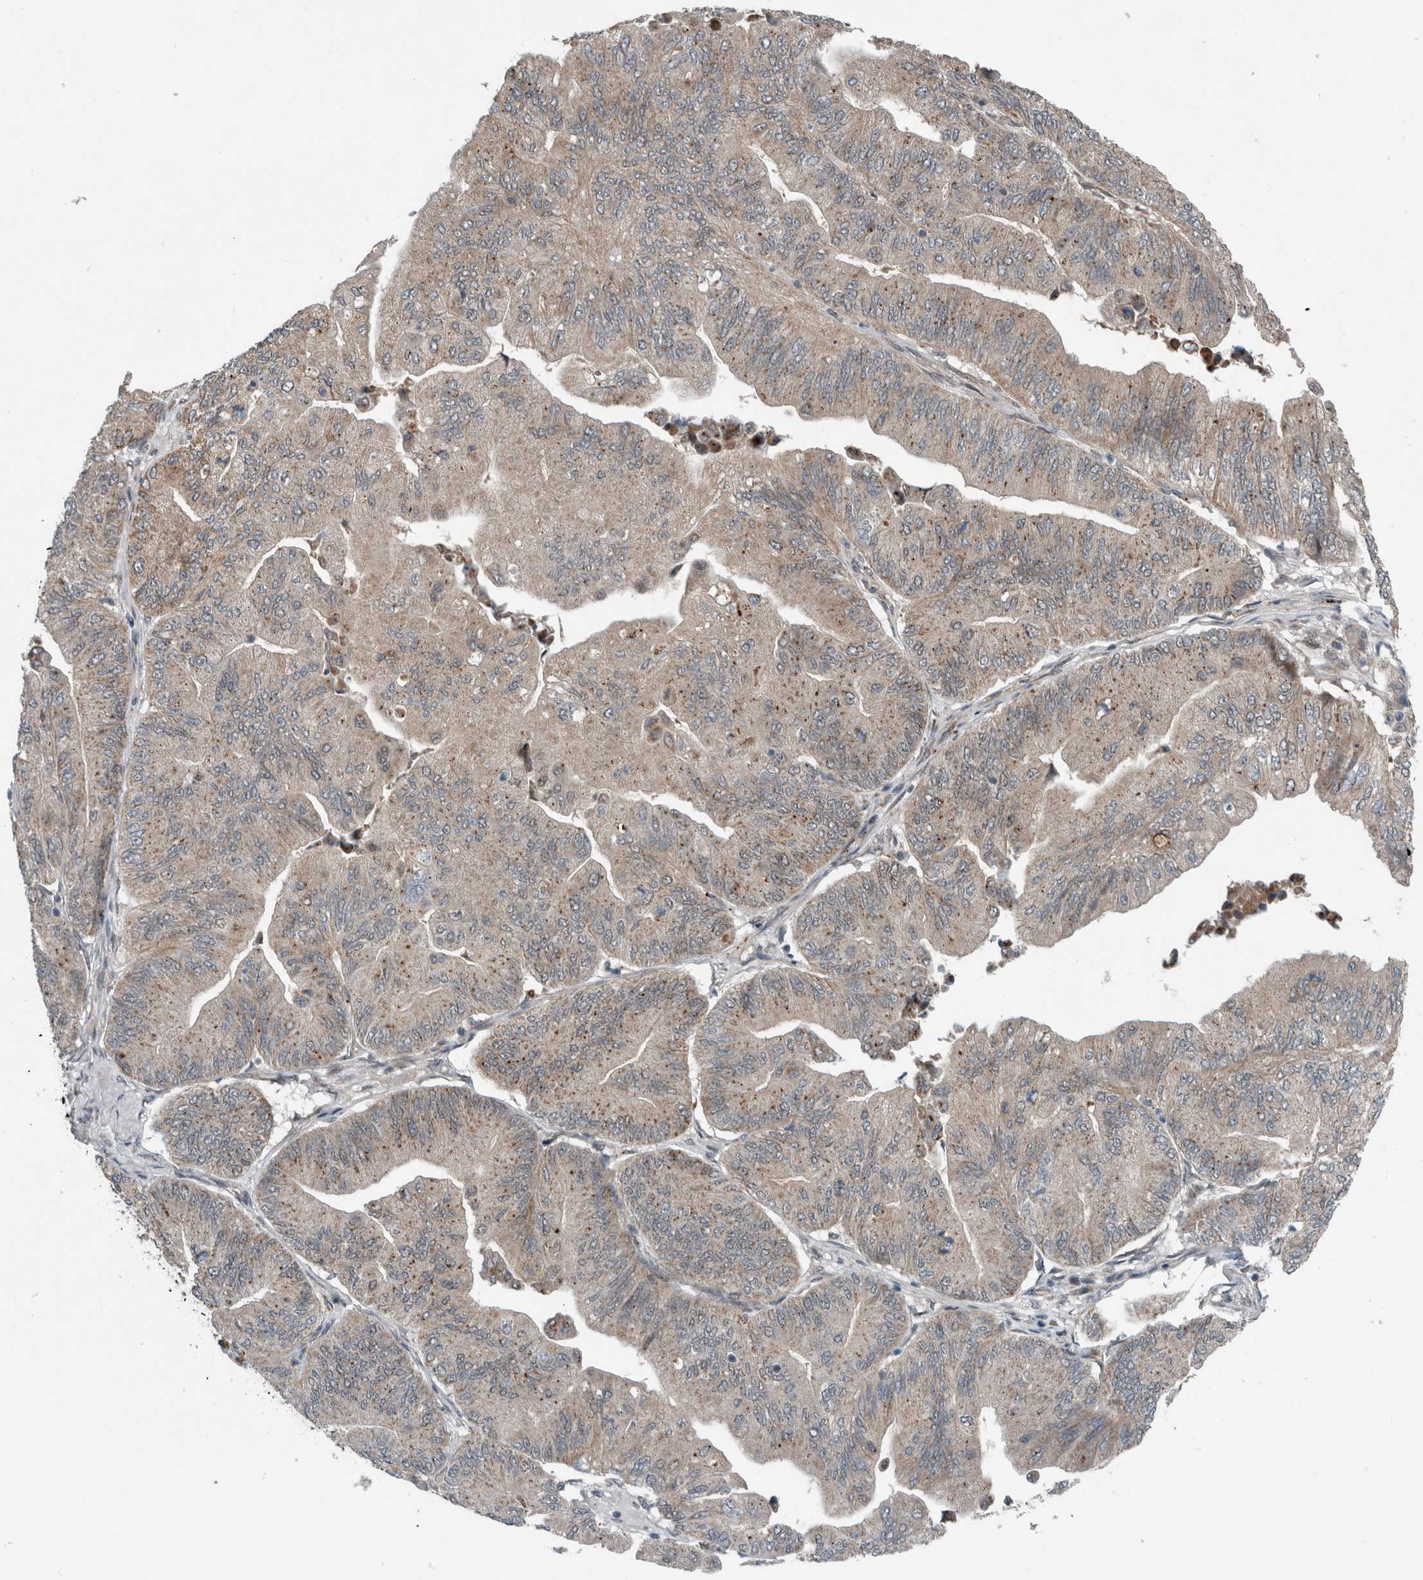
{"staining": {"intensity": "moderate", "quantity": "25%-75%", "location": "cytoplasmic/membranous"}, "tissue": "ovarian cancer", "cell_type": "Tumor cells", "image_type": "cancer", "snomed": [{"axis": "morphology", "description": "Cystadenocarcinoma, mucinous, NOS"}, {"axis": "topography", "description": "Ovary"}], "caption": "DAB (3,3'-diaminobenzidine) immunohistochemical staining of ovarian cancer (mucinous cystadenocarcinoma) exhibits moderate cytoplasmic/membranous protein positivity in about 25%-75% of tumor cells.", "gene": "GBA2", "patient": {"sex": "female", "age": 61}}